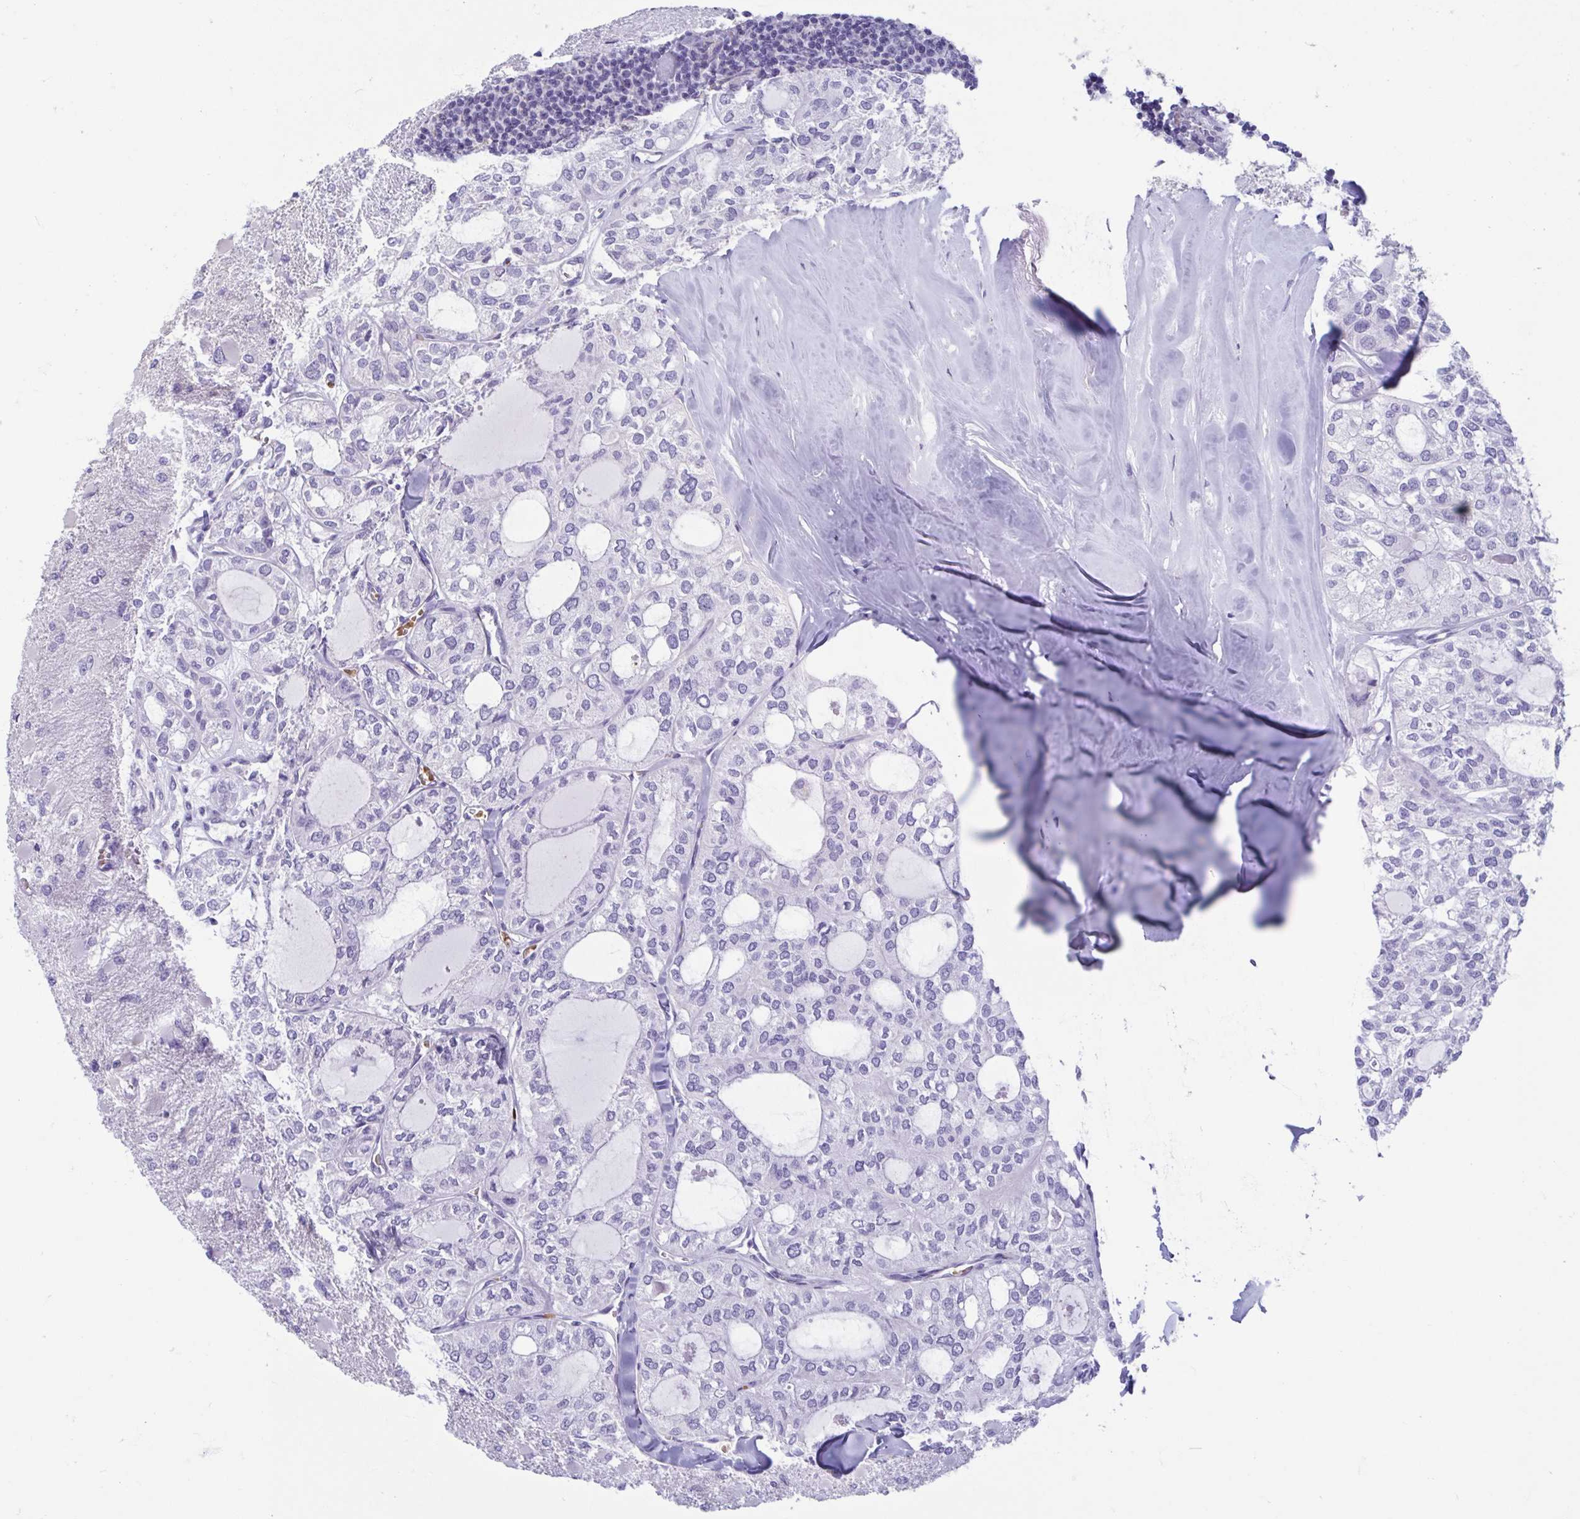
{"staining": {"intensity": "negative", "quantity": "none", "location": "none"}, "tissue": "thyroid cancer", "cell_type": "Tumor cells", "image_type": "cancer", "snomed": [{"axis": "morphology", "description": "Follicular adenoma carcinoma, NOS"}, {"axis": "topography", "description": "Thyroid gland"}], "caption": "High magnification brightfield microscopy of thyroid cancer stained with DAB (brown) and counterstained with hematoxylin (blue): tumor cells show no significant expression.", "gene": "MORC4", "patient": {"sex": "male", "age": 75}}